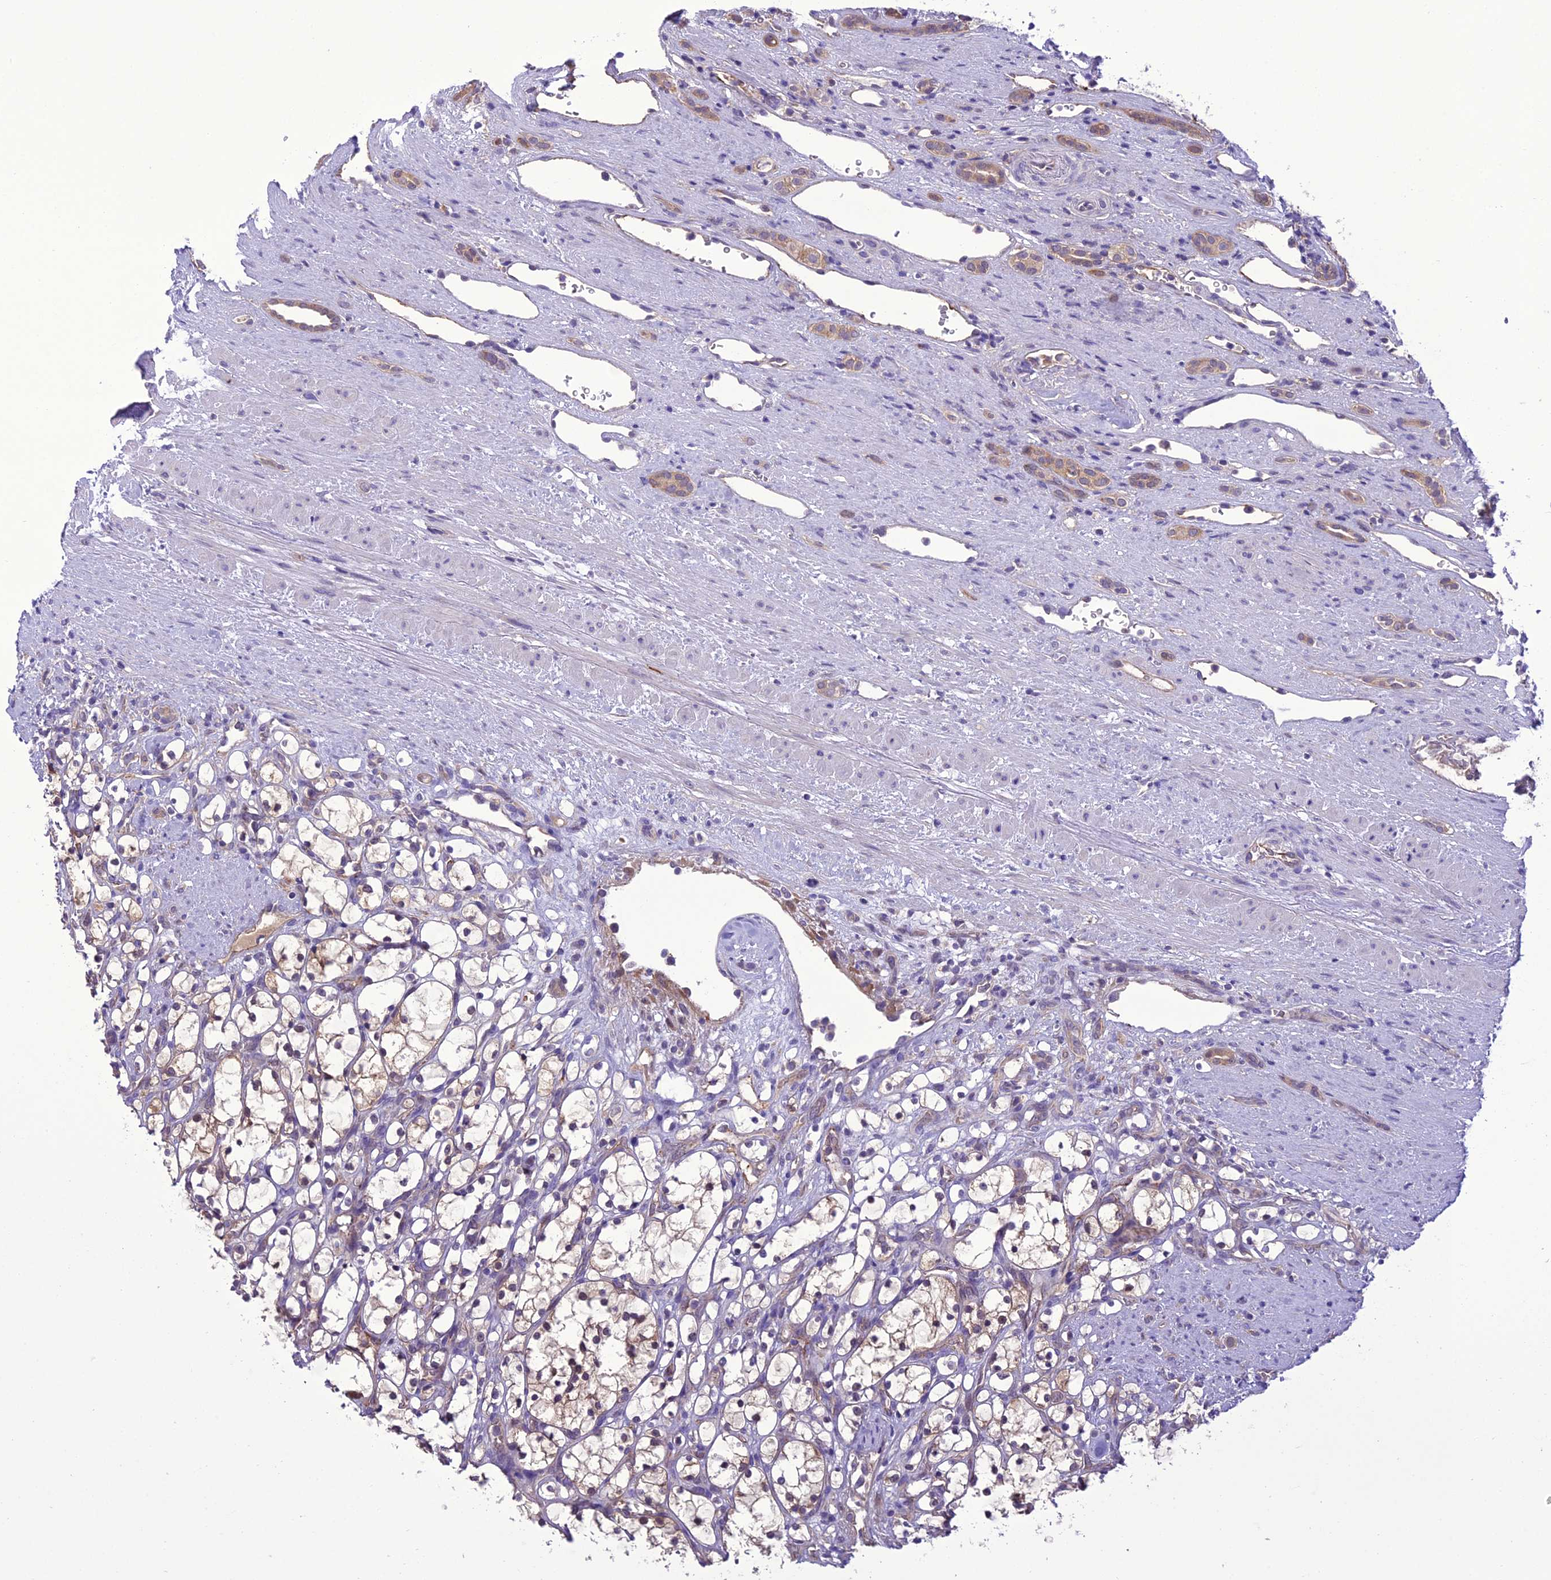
{"staining": {"intensity": "weak", "quantity": "<25%", "location": "cytoplasmic/membranous"}, "tissue": "renal cancer", "cell_type": "Tumor cells", "image_type": "cancer", "snomed": [{"axis": "morphology", "description": "Adenocarcinoma, NOS"}, {"axis": "topography", "description": "Kidney"}], "caption": "A high-resolution histopathology image shows IHC staining of renal cancer (adenocarcinoma), which demonstrates no significant expression in tumor cells. (DAB immunohistochemistry (IHC) with hematoxylin counter stain).", "gene": "BORCS6", "patient": {"sex": "female", "age": 69}}